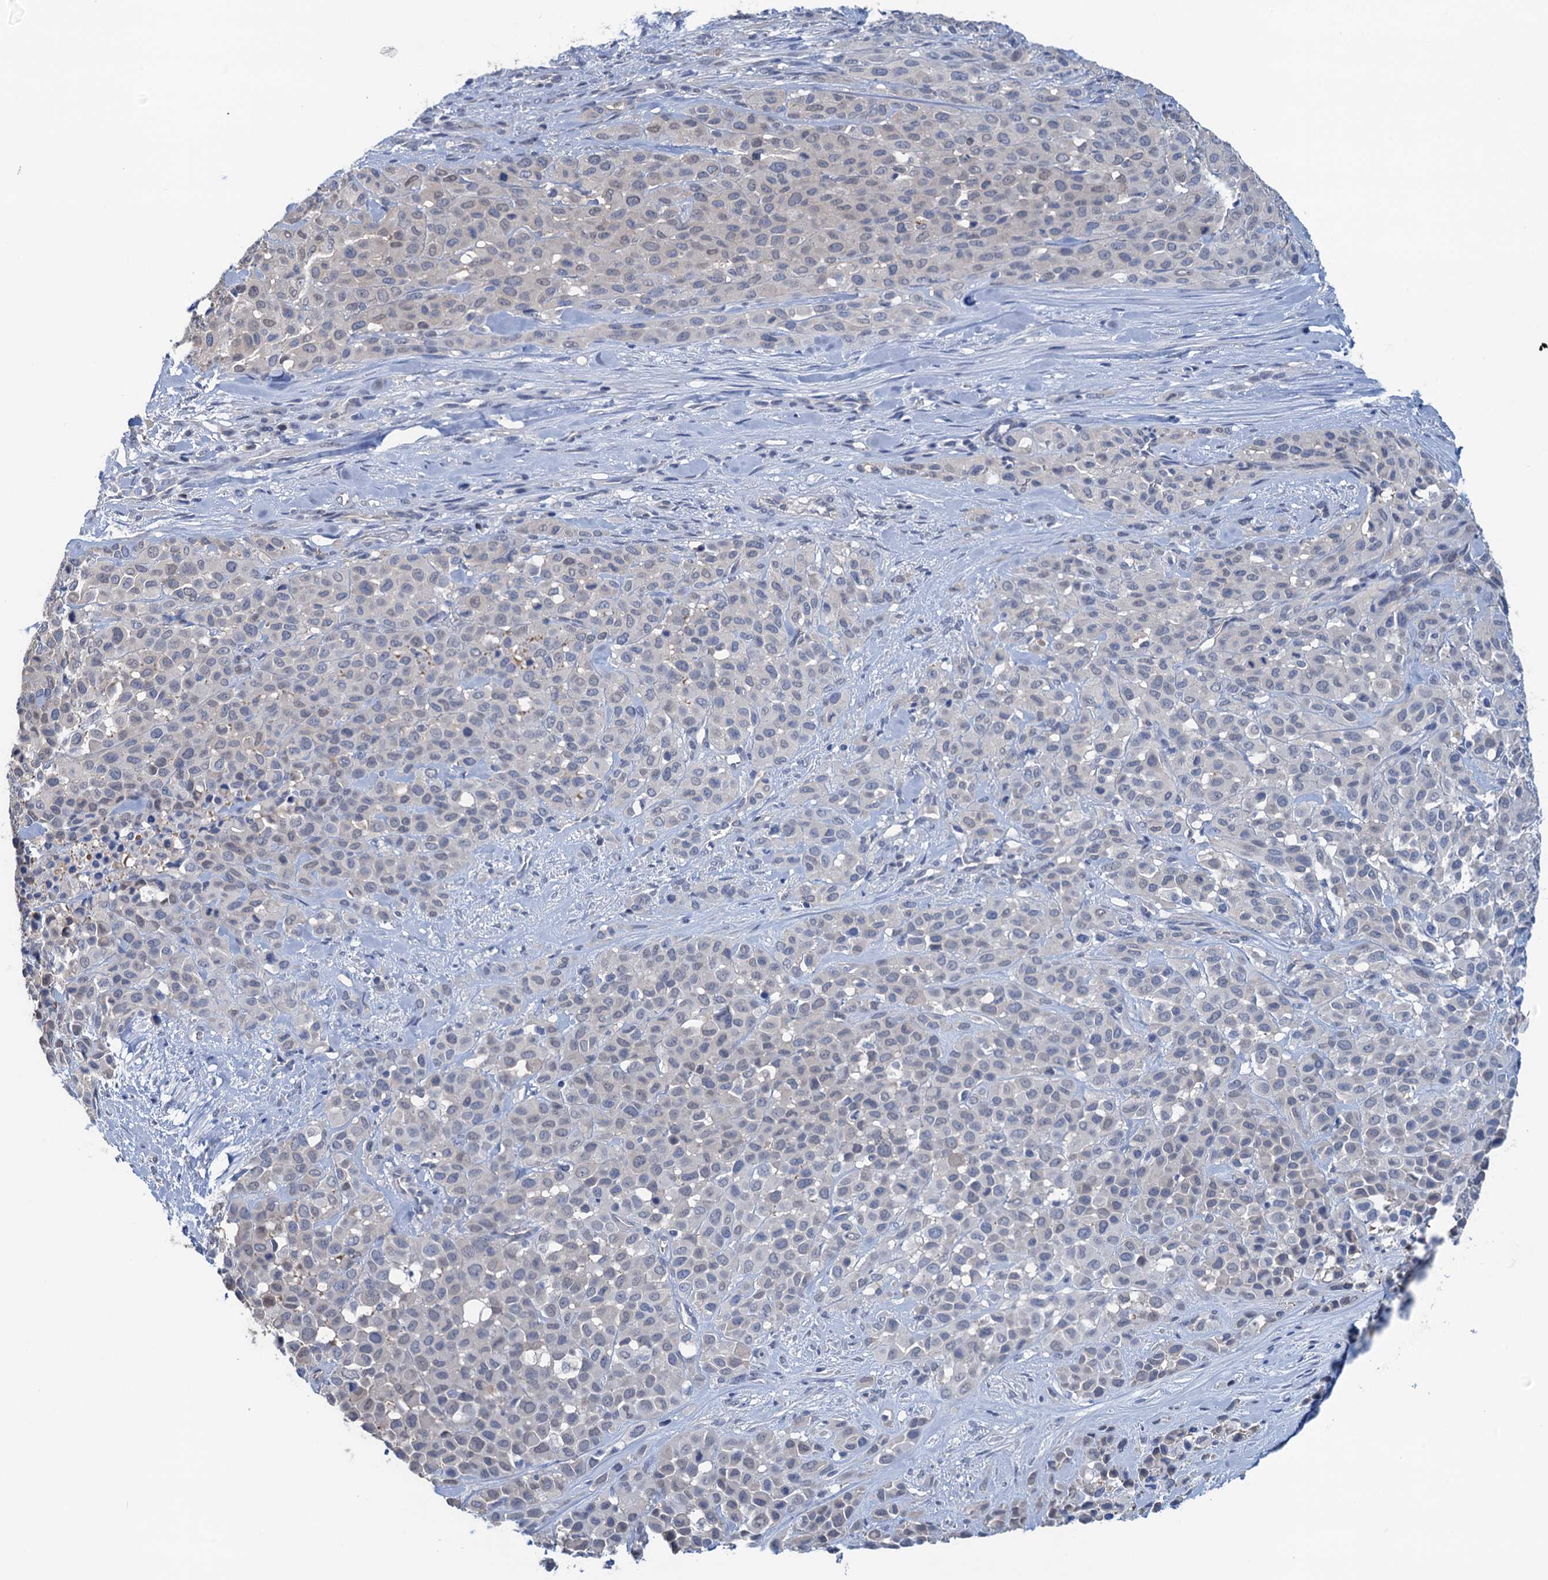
{"staining": {"intensity": "negative", "quantity": "none", "location": "none"}, "tissue": "melanoma", "cell_type": "Tumor cells", "image_type": "cancer", "snomed": [{"axis": "morphology", "description": "Malignant melanoma, Metastatic site"}, {"axis": "topography", "description": "Skin"}], "caption": "This is an immunohistochemistry (IHC) image of human melanoma. There is no positivity in tumor cells.", "gene": "RTKN2", "patient": {"sex": "female", "age": 81}}